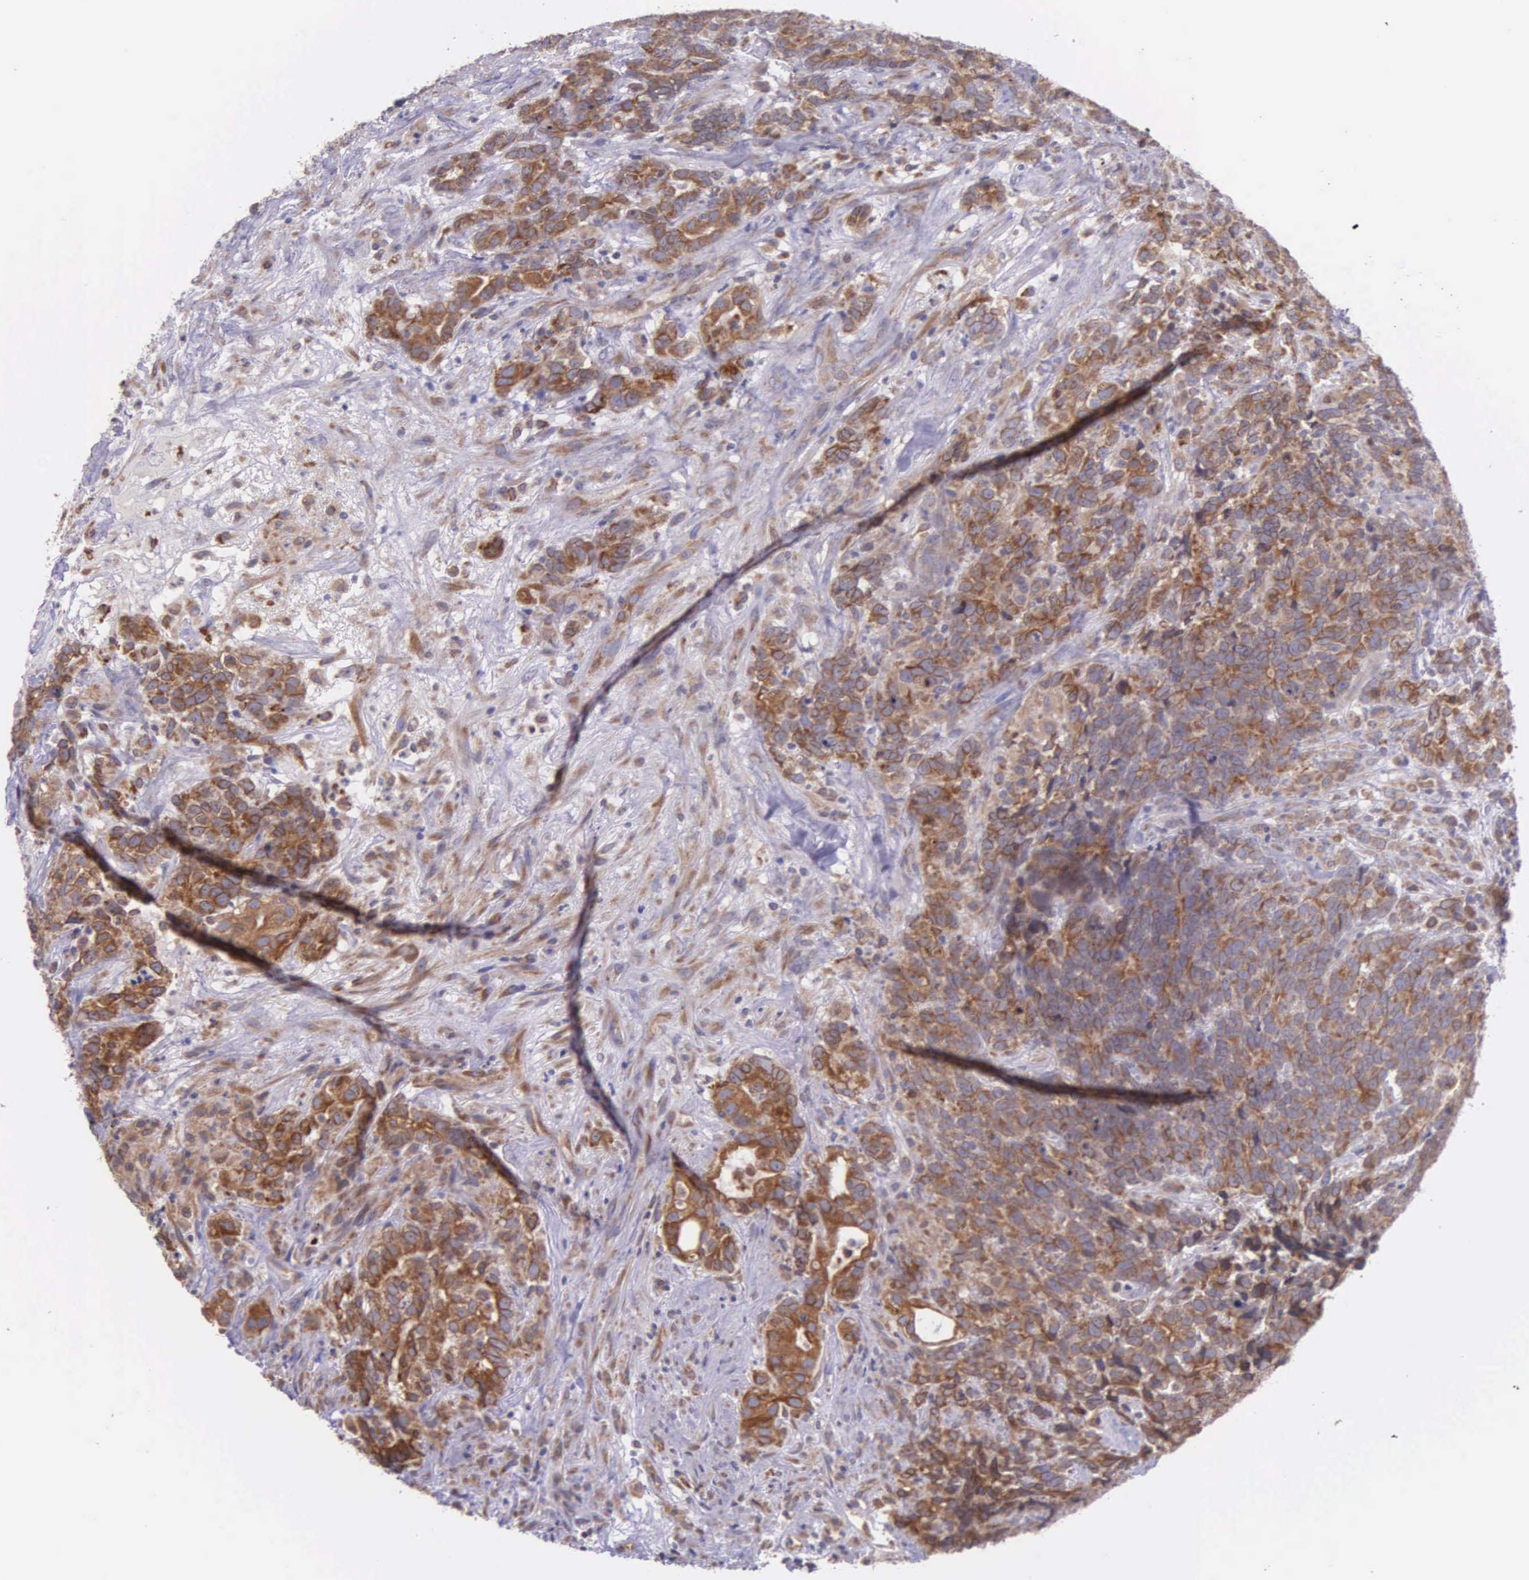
{"staining": {"intensity": "strong", "quantity": ">75%", "location": "cytoplasmic/membranous"}, "tissue": "testis cancer", "cell_type": "Tumor cells", "image_type": "cancer", "snomed": [{"axis": "morphology", "description": "Carcinoma, Embryonal, NOS"}, {"axis": "topography", "description": "Testis"}], "caption": "Protein analysis of embryonal carcinoma (testis) tissue exhibits strong cytoplasmic/membranous expression in approximately >75% of tumor cells. (DAB (3,3'-diaminobenzidine) IHC, brown staining for protein, blue staining for nuclei).", "gene": "NSDHL", "patient": {"sex": "male", "age": 26}}